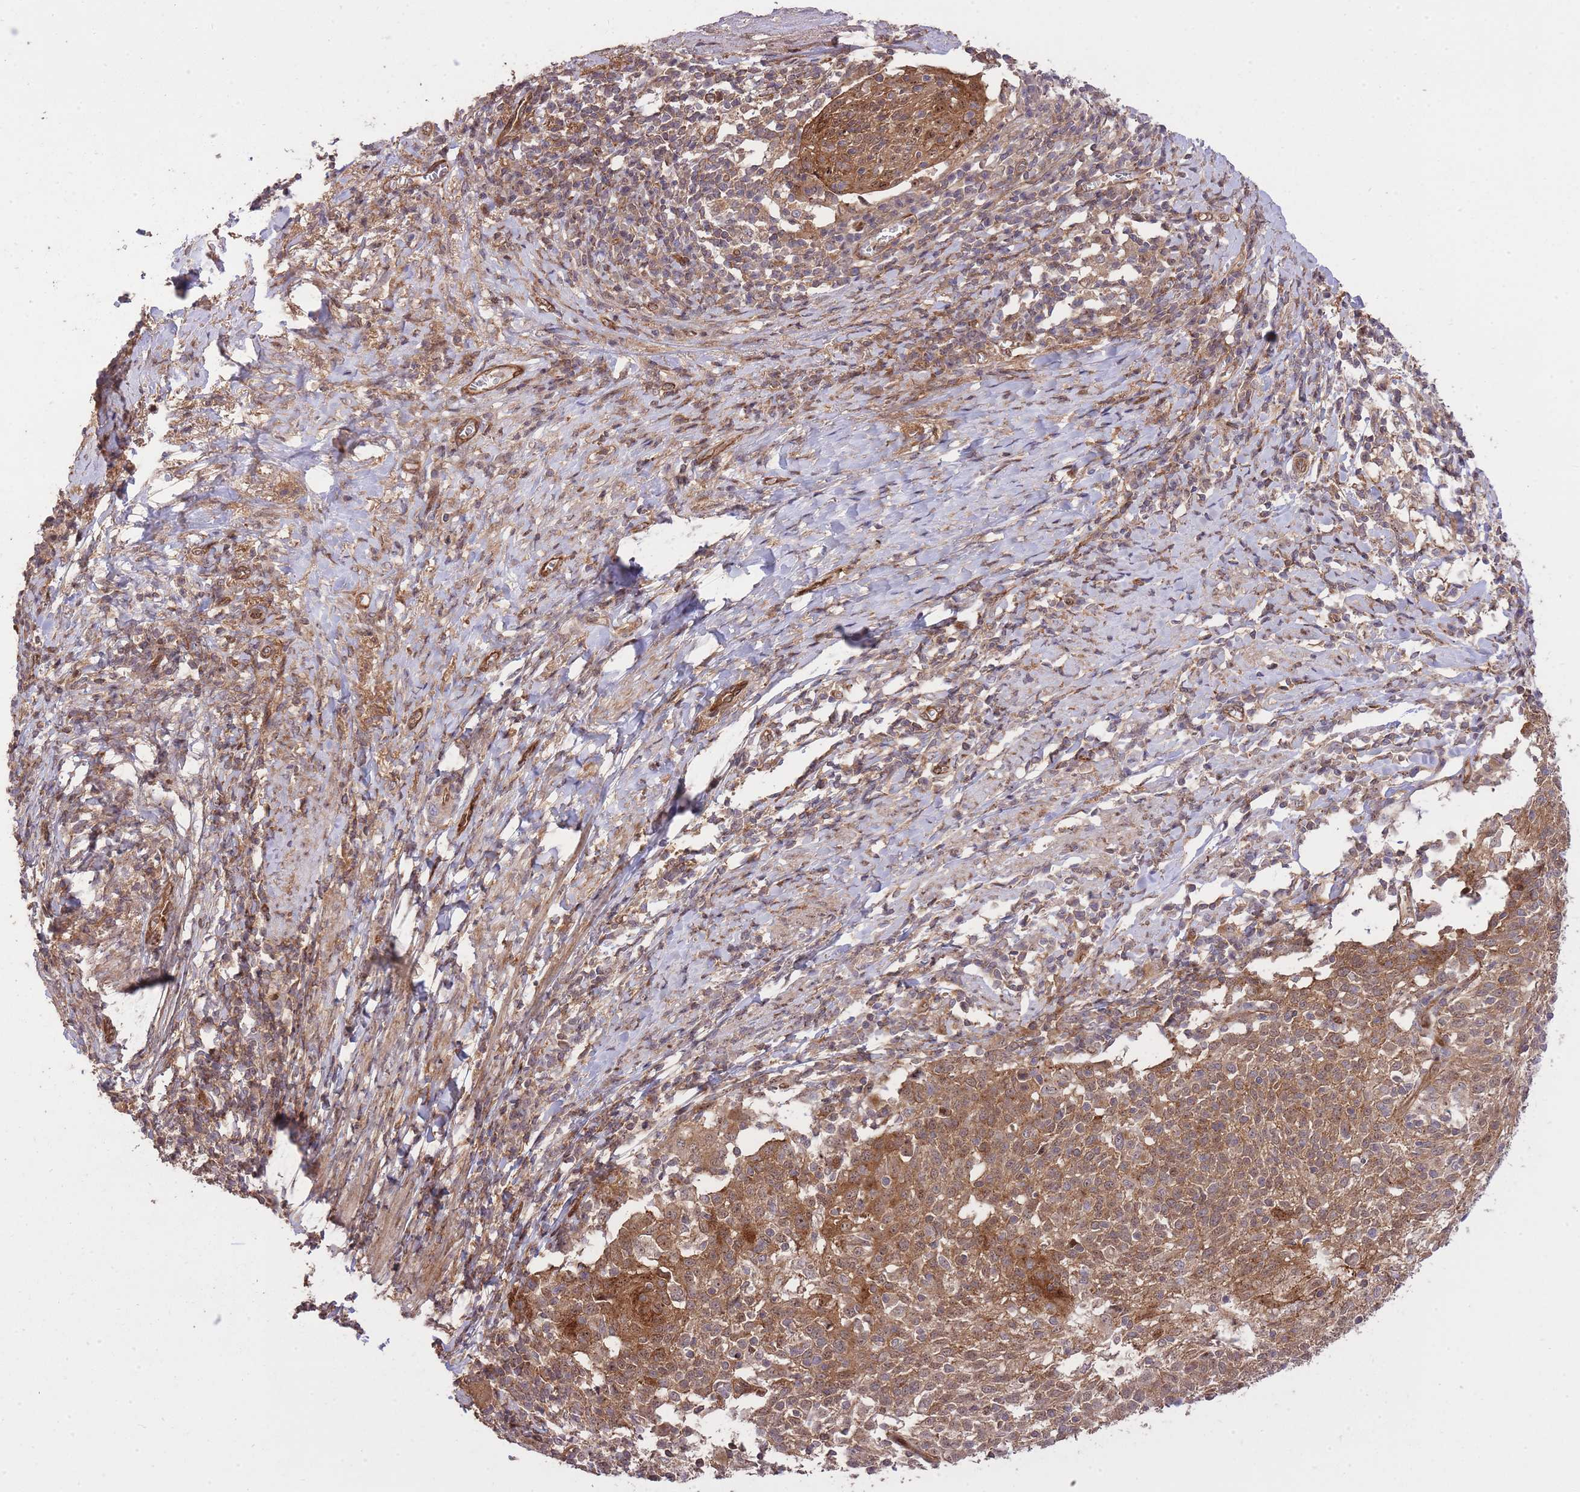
{"staining": {"intensity": "moderate", "quantity": ">75%", "location": "cytoplasmic/membranous,nuclear"}, "tissue": "cervical cancer", "cell_type": "Tumor cells", "image_type": "cancer", "snomed": [{"axis": "morphology", "description": "Squamous cell carcinoma, NOS"}, {"axis": "topography", "description": "Cervix"}], "caption": "Moderate cytoplasmic/membranous and nuclear staining for a protein is present in about >75% of tumor cells of cervical cancer using IHC.", "gene": "PLD1", "patient": {"sex": "female", "age": 52}}